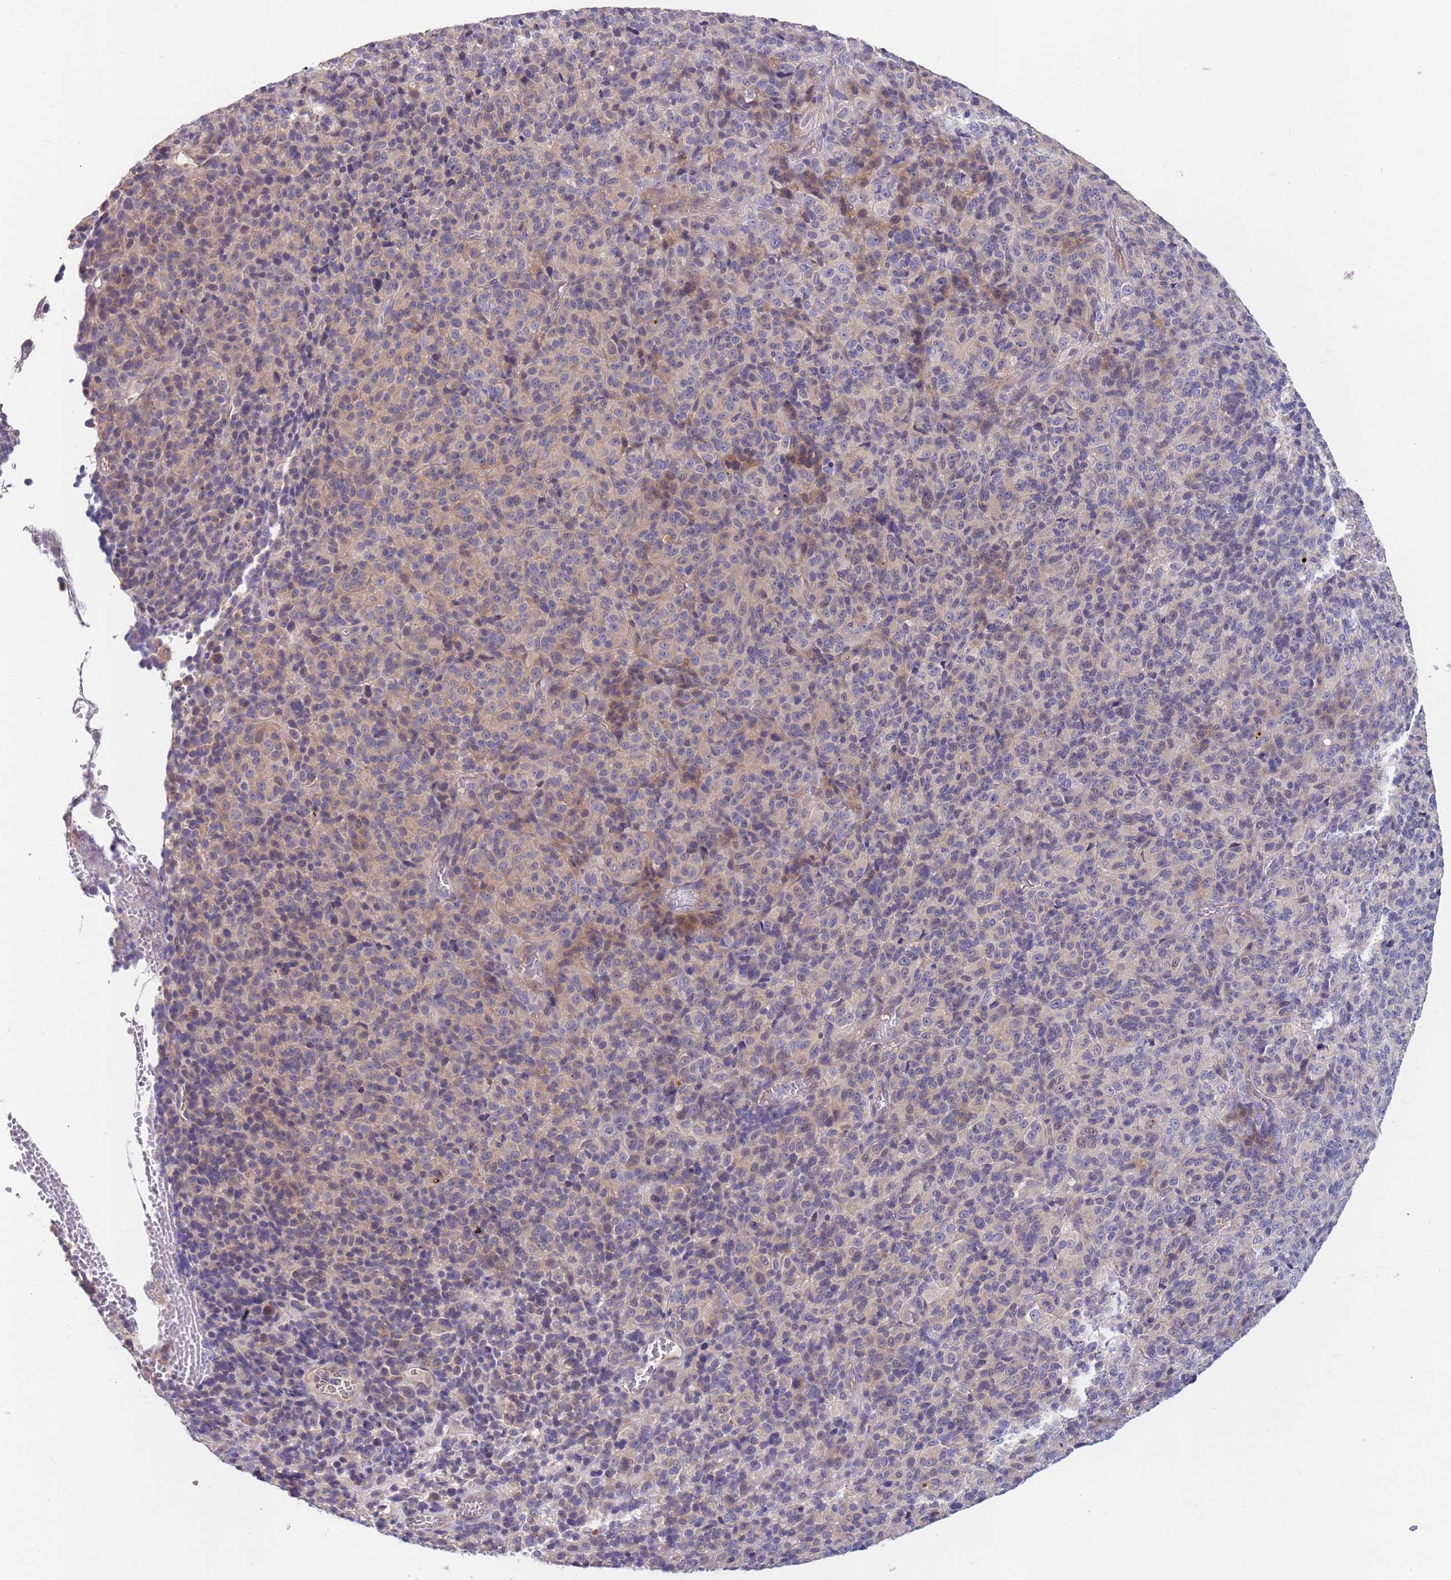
{"staining": {"intensity": "negative", "quantity": "none", "location": "none"}, "tissue": "melanoma", "cell_type": "Tumor cells", "image_type": "cancer", "snomed": [{"axis": "morphology", "description": "Malignant melanoma, Metastatic site"}, {"axis": "topography", "description": "Brain"}], "caption": "An immunohistochemistry histopathology image of malignant melanoma (metastatic site) is shown. There is no staining in tumor cells of malignant melanoma (metastatic site).", "gene": "BORCS5", "patient": {"sex": "female", "age": 56}}